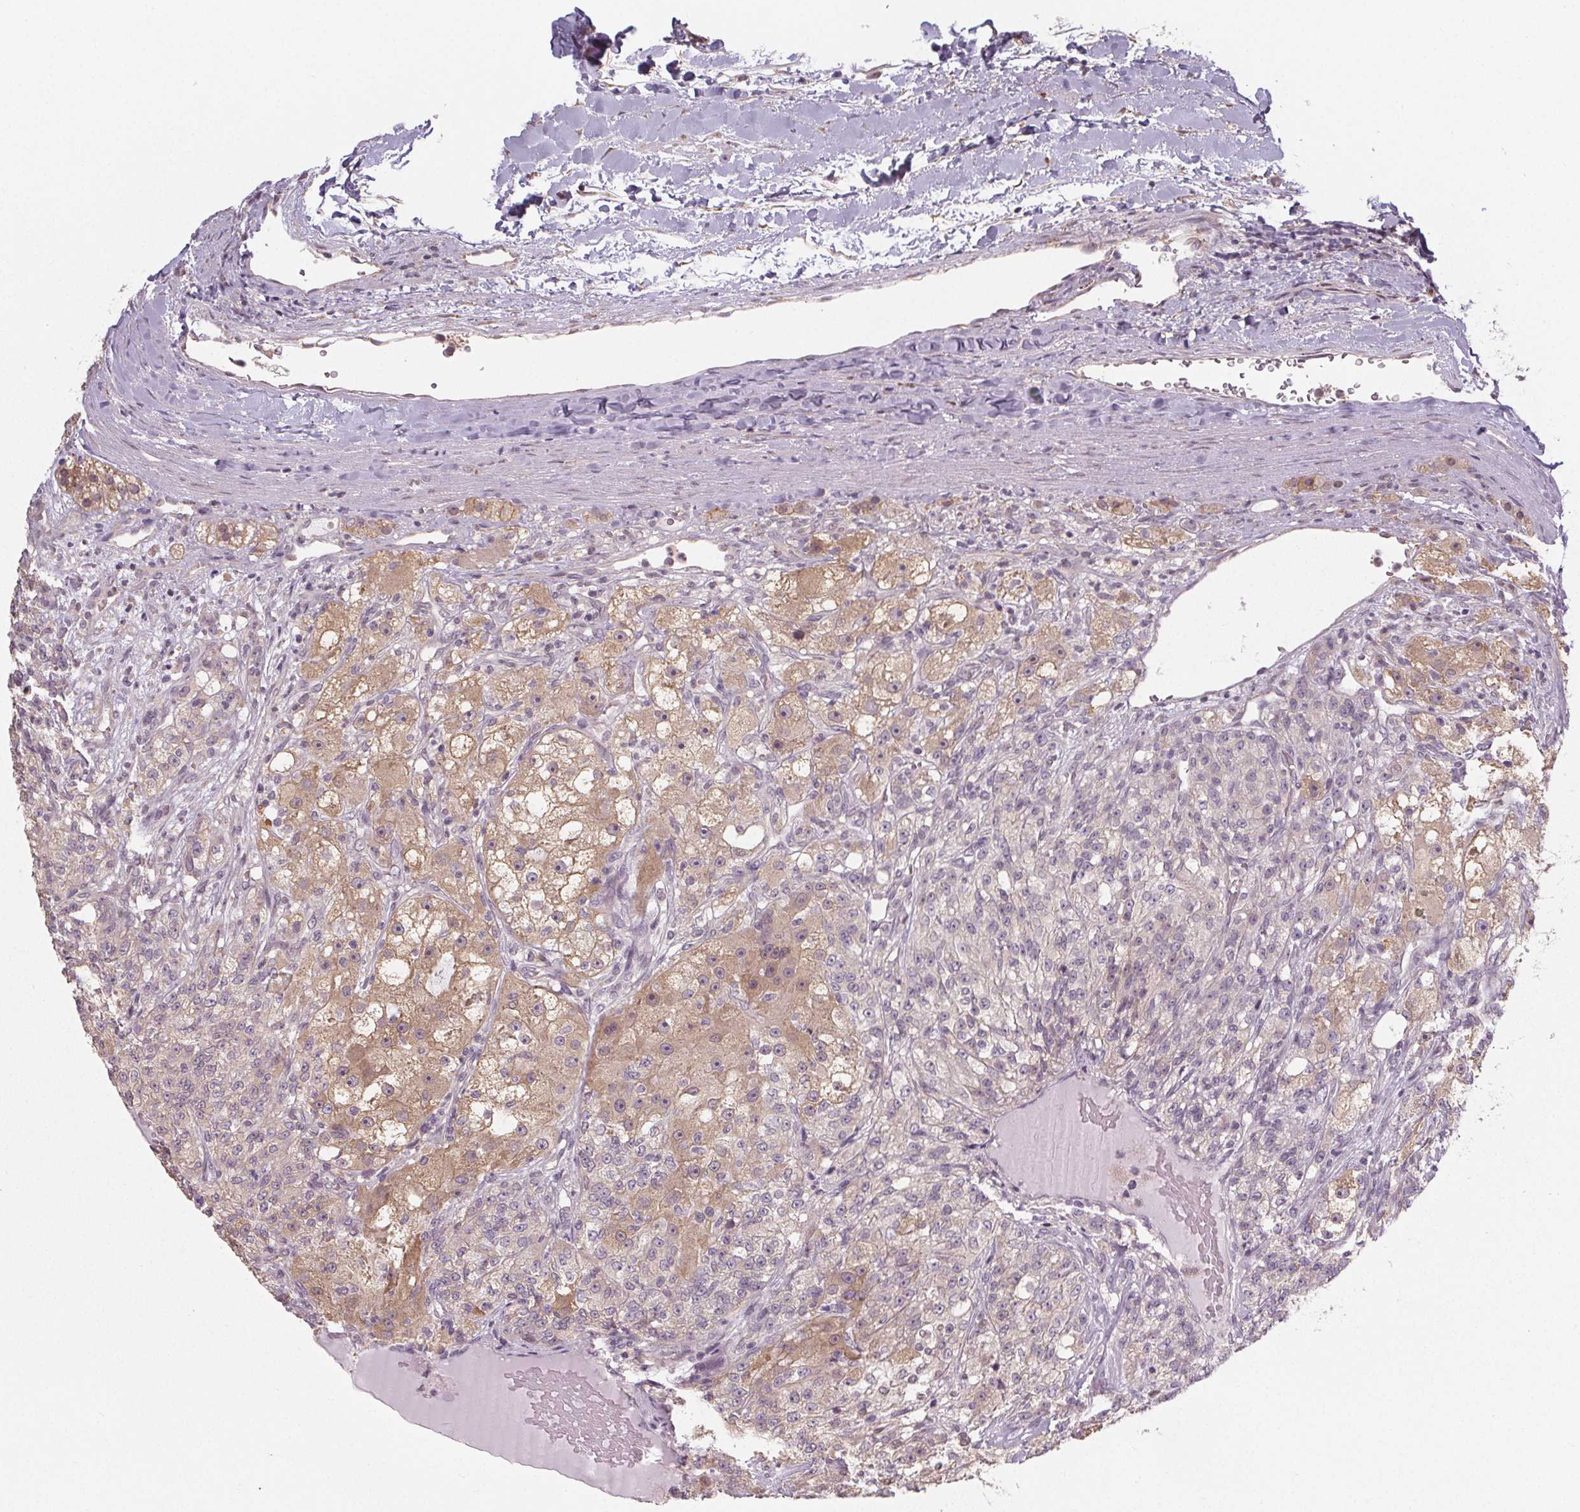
{"staining": {"intensity": "weak", "quantity": "25%-75%", "location": "cytoplasmic/membranous"}, "tissue": "renal cancer", "cell_type": "Tumor cells", "image_type": "cancer", "snomed": [{"axis": "morphology", "description": "Adenocarcinoma, NOS"}, {"axis": "topography", "description": "Kidney"}], "caption": "Renal cancer tissue reveals weak cytoplasmic/membranous staining in about 25%-75% of tumor cells", "gene": "SLC26A2", "patient": {"sex": "female", "age": 63}}